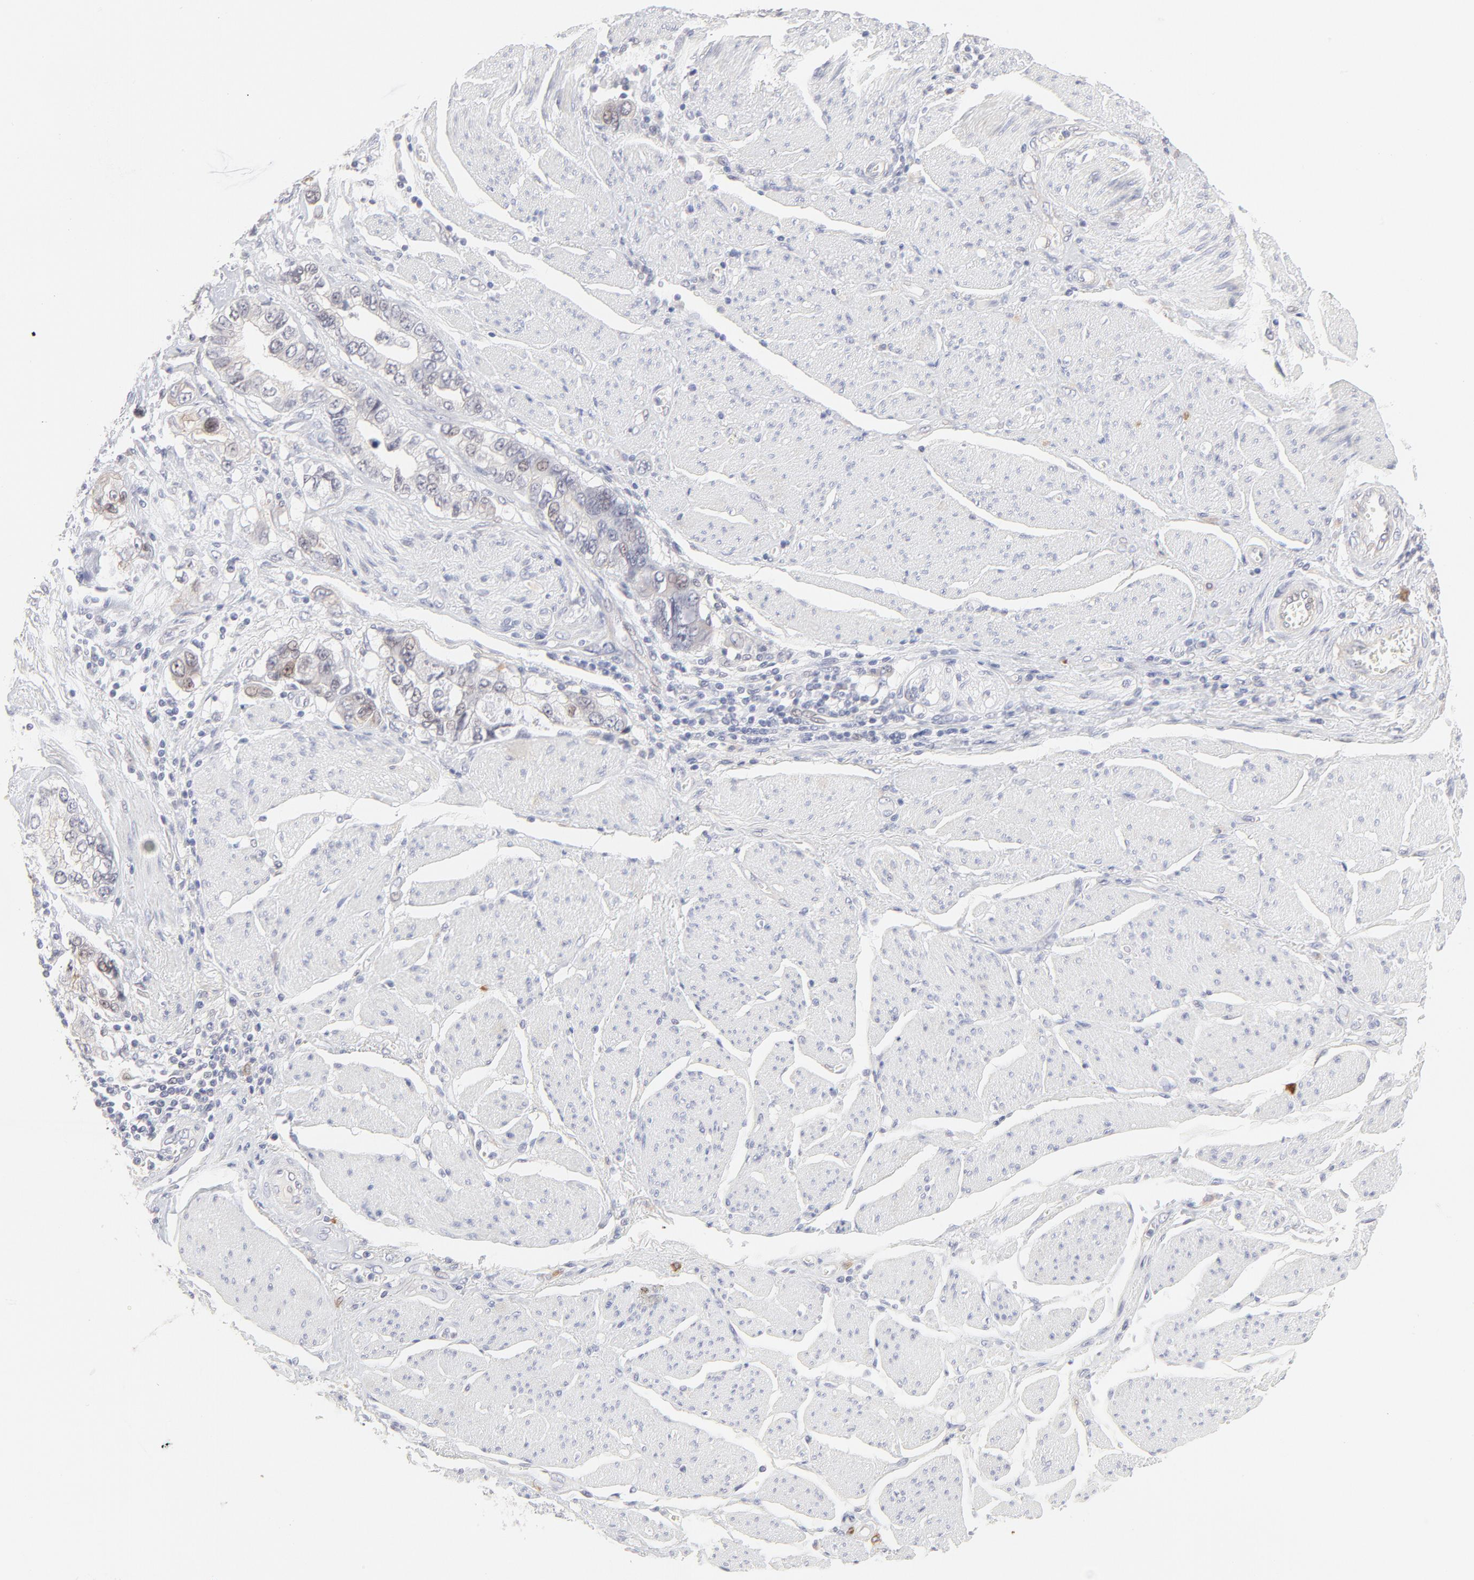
{"staining": {"intensity": "weak", "quantity": "<25%", "location": "nuclear"}, "tissue": "stomach cancer", "cell_type": "Tumor cells", "image_type": "cancer", "snomed": [{"axis": "morphology", "description": "Adenocarcinoma, NOS"}, {"axis": "topography", "description": "Pancreas"}, {"axis": "topography", "description": "Stomach, upper"}], "caption": "High power microscopy micrograph of an IHC histopathology image of adenocarcinoma (stomach), revealing no significant staining in tumor cells. (Stains: DAB (3,3'-diaminobenzidine) immunohistochemistry (IHC) with hematoxylin counter stain, Microscopy: brightfield microscopy at high magnification).", "gene": "ELF3", "patient": {"sex": "male", "age": 77}}